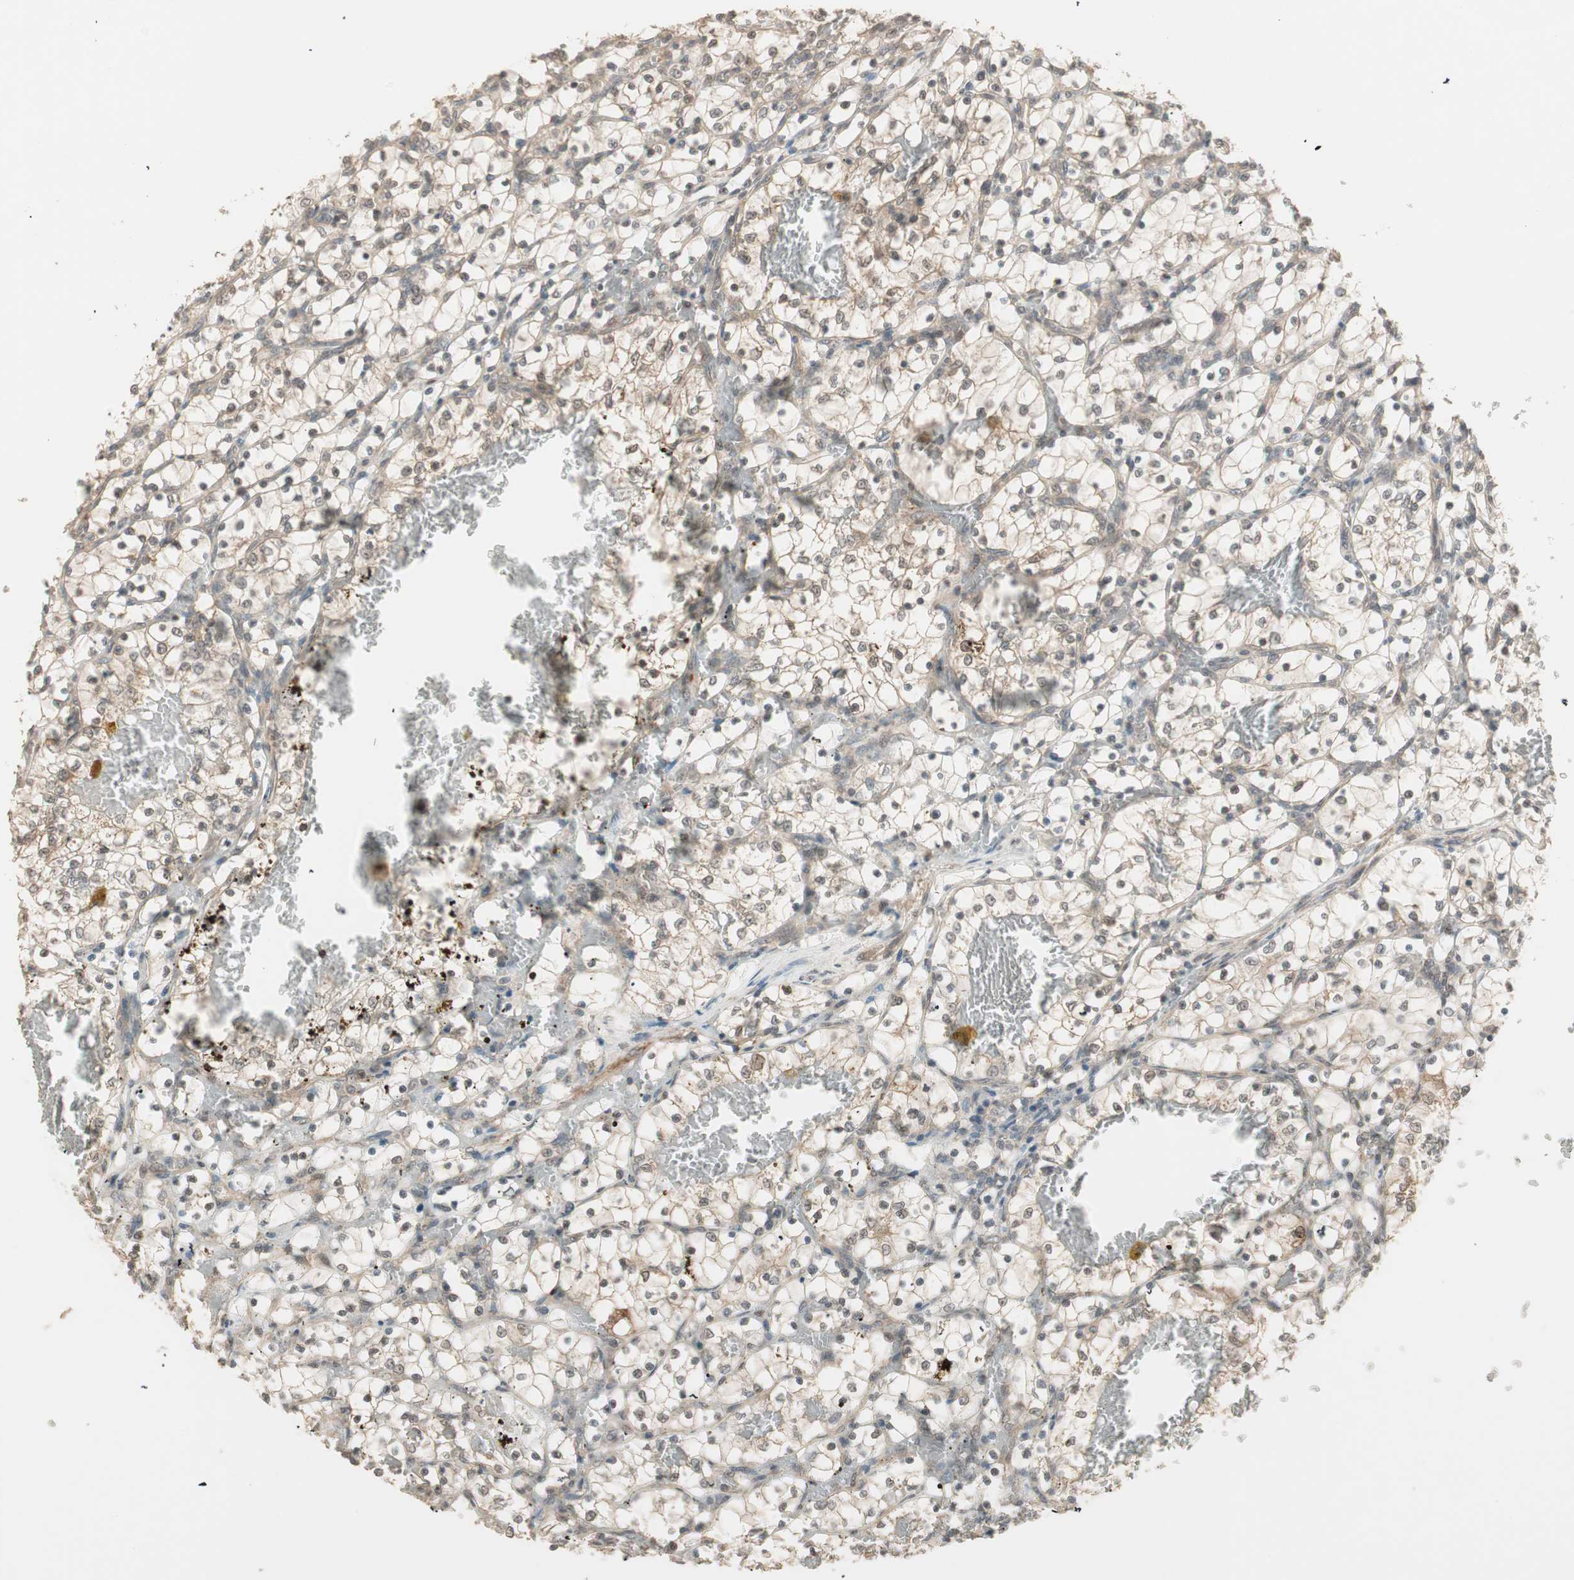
{"staining": {"intensity": "weak", "quantity": "25%-75%", "location": "cytoplasmic/membranous,nuclear"}, "tissue": "renal cancer", "cell_type": "Tumor cells", "image_type": "cancer", "snomed": [{"axis": "morphology", "description": "Adenocarcinoma, NOS"}, {"axis": "topography", "description": "Kidney"}], "caption": "Human renal cancer (adenocarcinoma) stained for a protein (brown) reveals weak cytoplasmic/membranous and nuclear positive expression in approximately 25%-75% of tumor cells.", "gene": "ZSCAN31", "patient": {"sex": "female", "age": 69}}